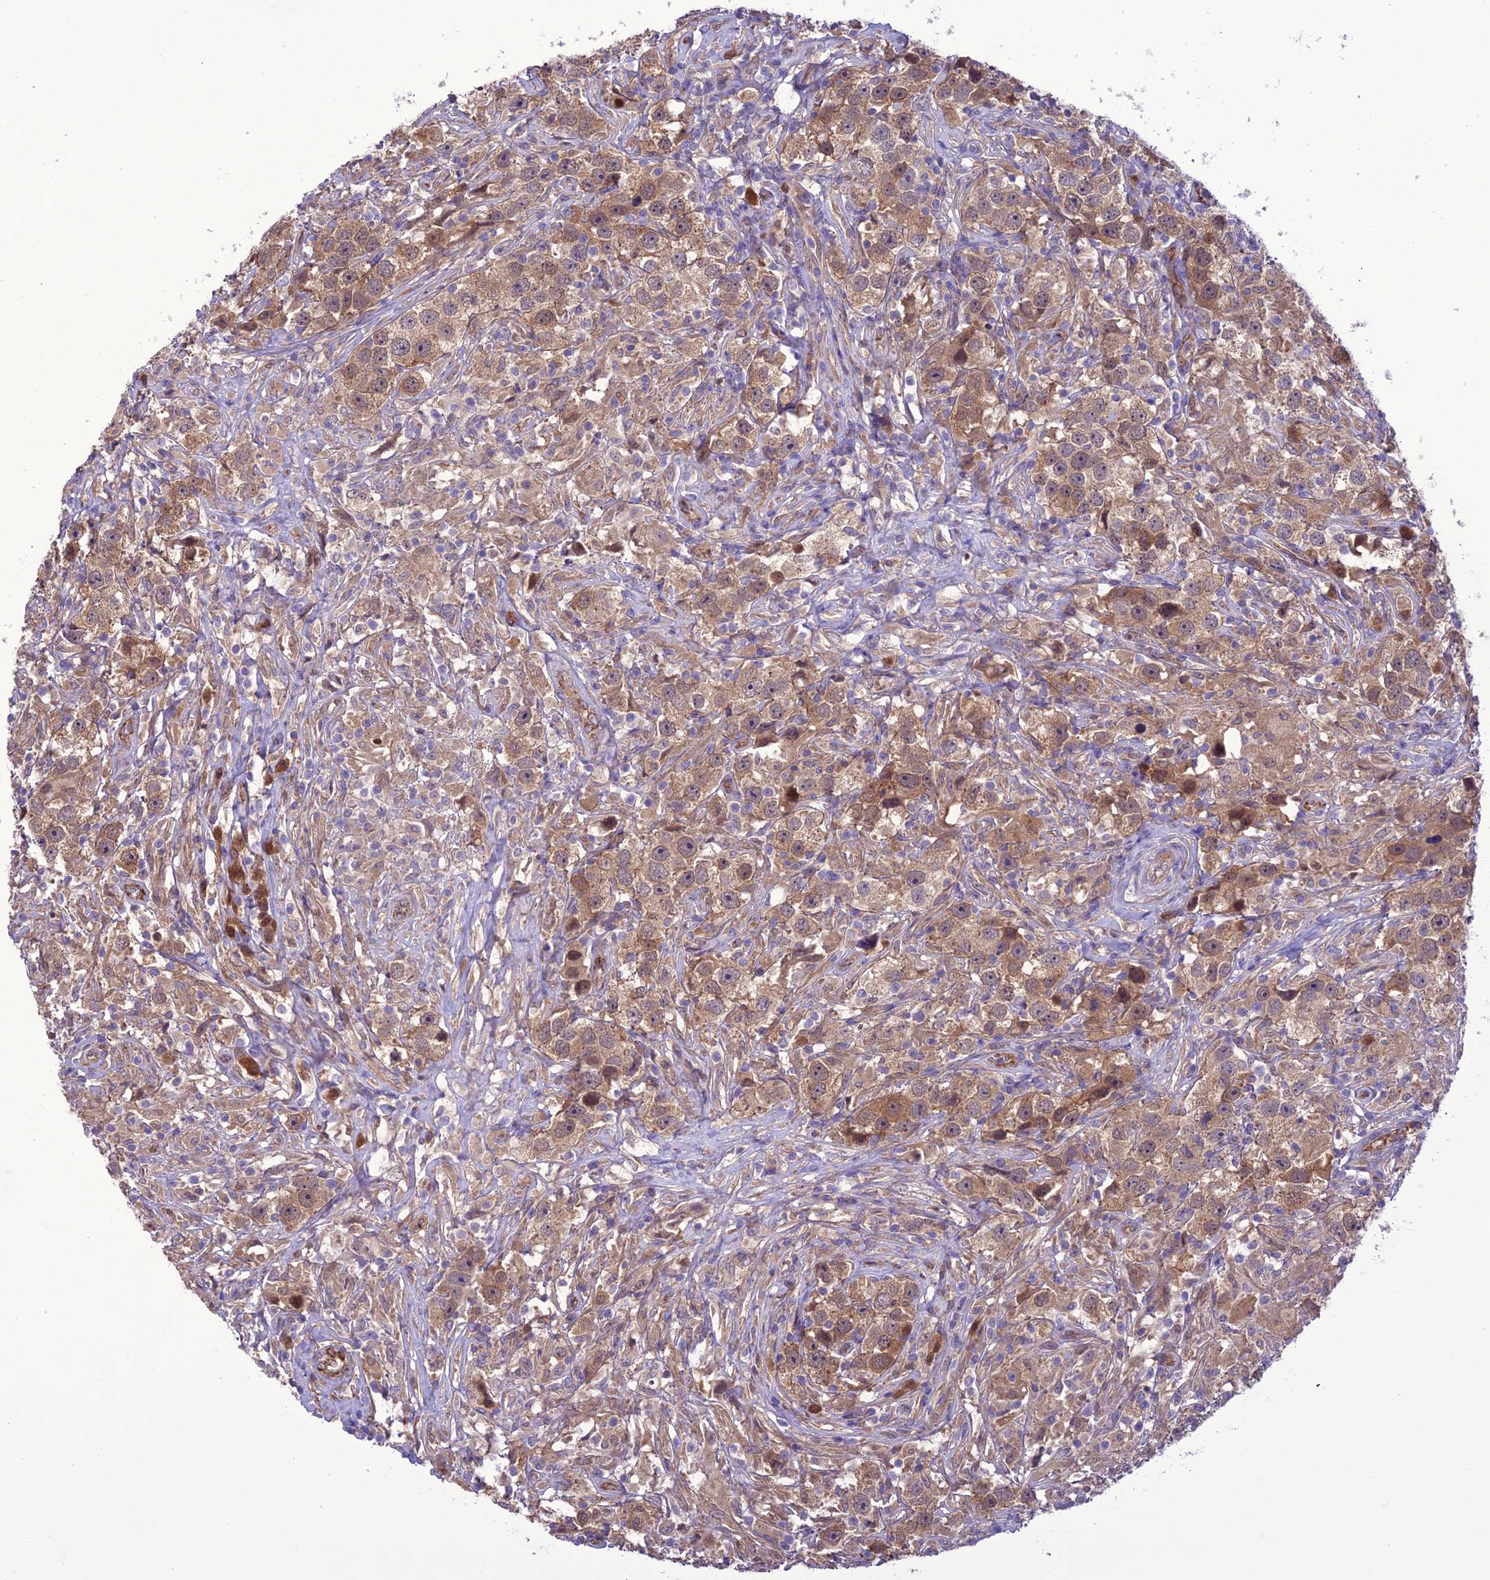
{"staining": {"intensity": "moderate", "quantity": ">75%", "location": "cytoplasmic/membranous"}, "tissue": "testis cancer", "cell_type": "Tumor cells", "image_type": "cancer", "snomed": [{"axis": "morphology", "description": "Seminoma, NOS"}, {"axis": "topography", "description": "Testis"}], "caption": "Testis cancer (seminoma) stained for a protein shows moderate cytoplasmic/membranous positivity in tumor cells. Ihc stains the protein in brown and the nuclei are stained blue.", "gene": "BORCS6", "patient": {"sex": "male", "age": 49}}